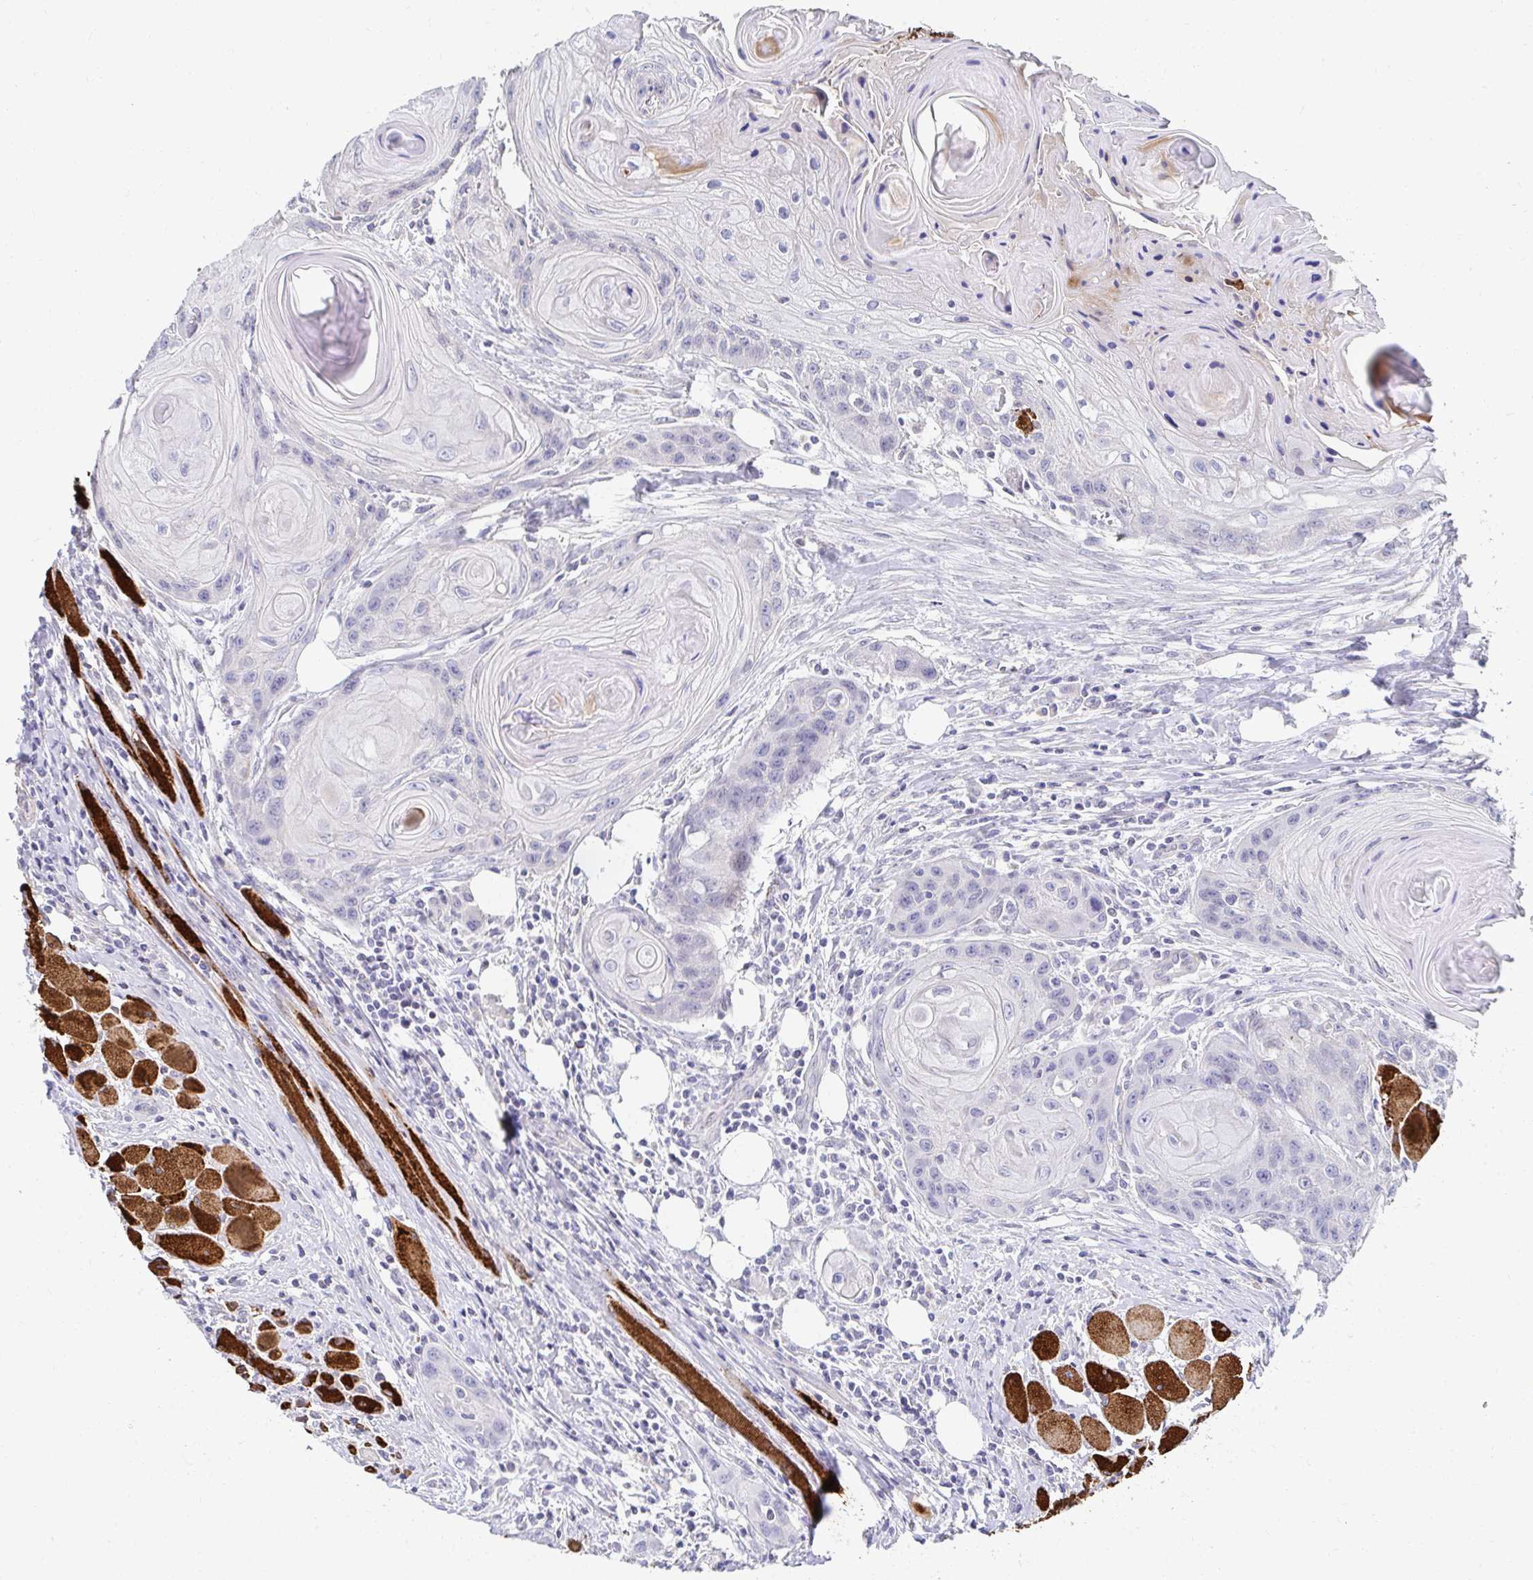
{"staining": {"intensity": "negative", "quantity": "none", "location": "none"}, "tissue": "head and neck cancer", "cell_type": "Tumor cells", "image_type": "cancer", "snomed": [{"axis": "morphology", "description": "Squamous cell carcinoma, NOS"}, {"axis": "topography", "description": "Oral tissue"}, {"axis": "topography", "description": "Head-Neck"}], "caption": "The image demonstrates no significant expression in tumor cells of head and neck squamous cell carcinoma.", "gene": "AKAP14", "patient": {"sex": "male", "age": 58}}